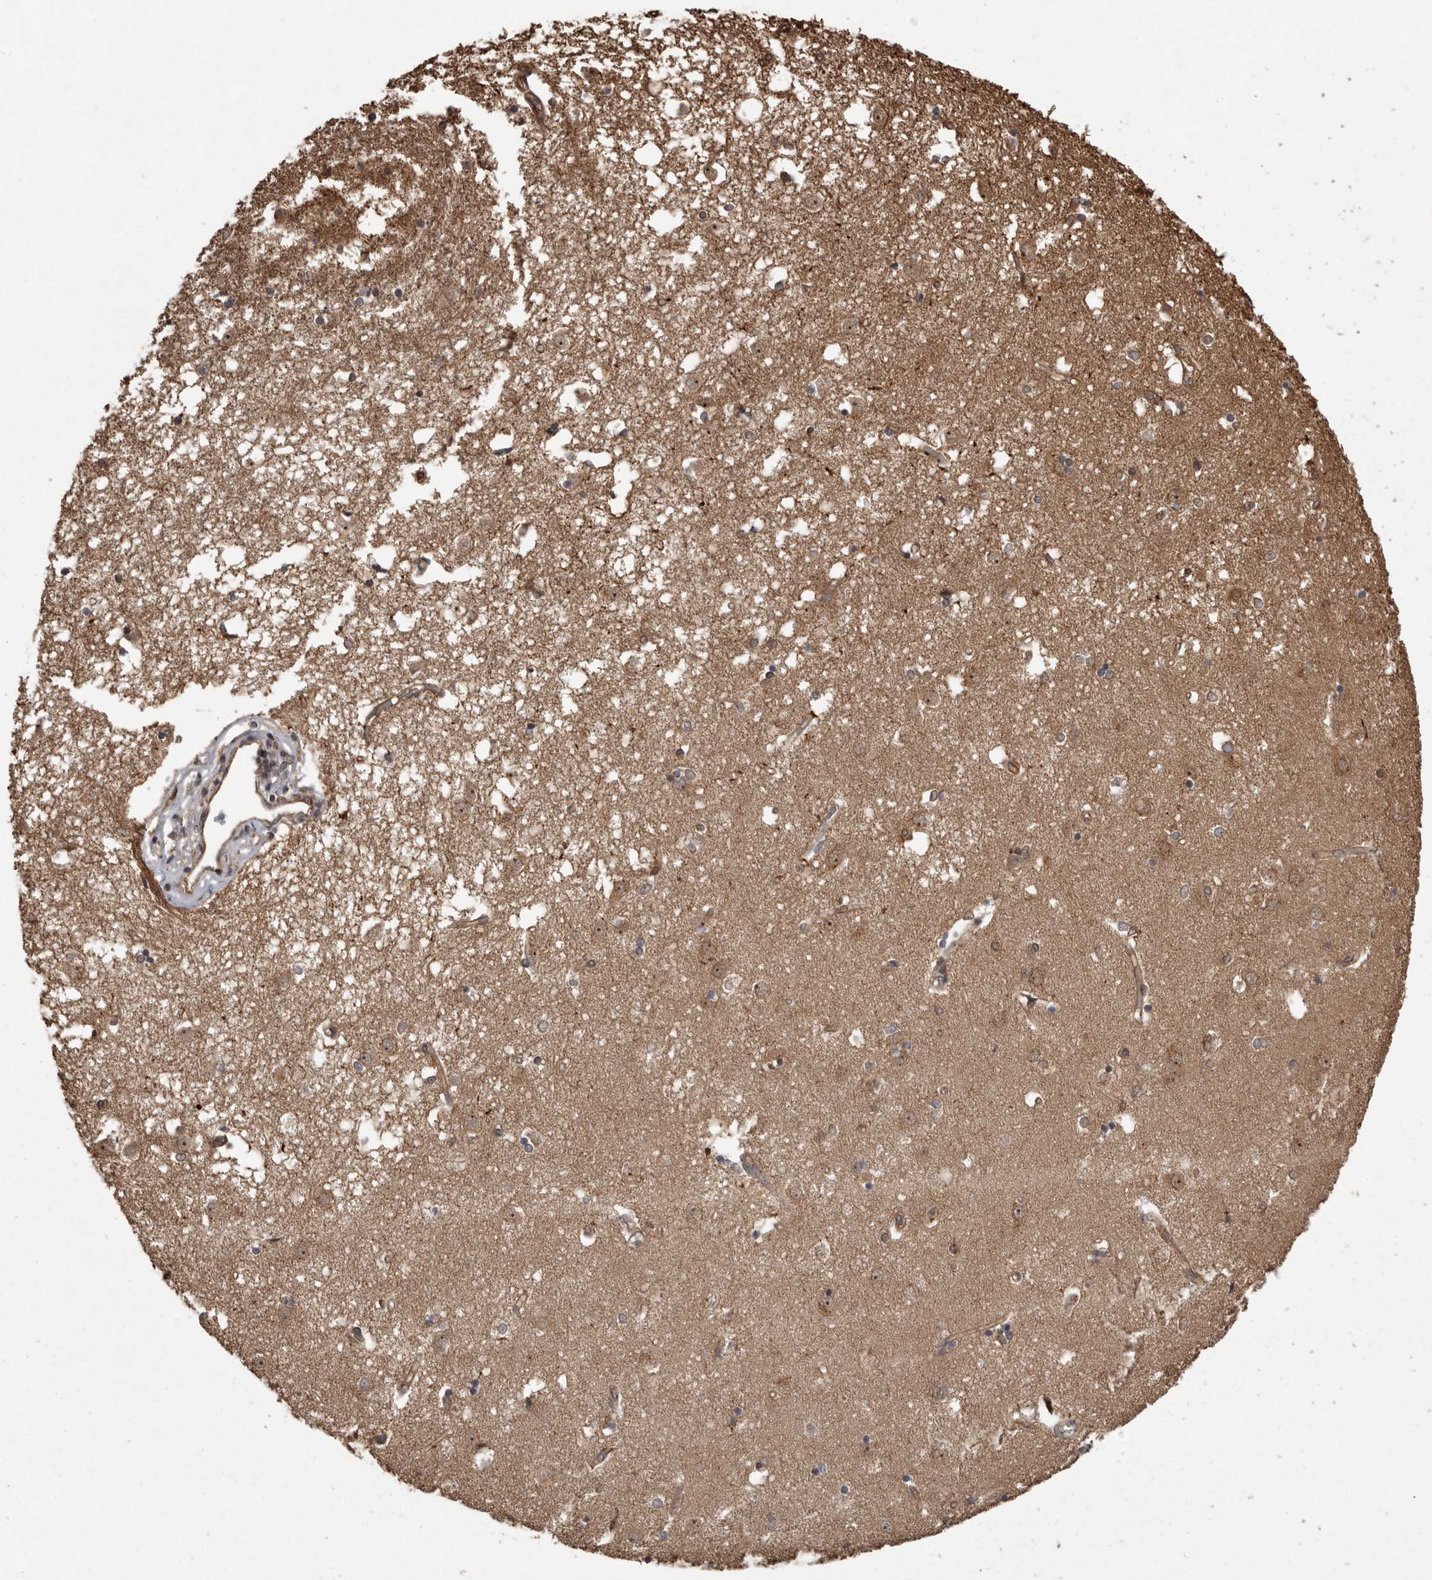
{"staining": {"intensity": "negative", "quantity": "none", "location": "none"}, "tissue": "caudate", "cell_type": "Glial cells", "image_type": "normal", "snomed": [{"axis": "morphology", "description": "Normal tissue, NOS"}, {"axis": "topography", "description": "Lateral ventricle wall"}], "caption": "This is an immunohistochemistry micrograph of unremarkable human caudate. There is no positivity in glial cells.", "gene": "DNAJC8", "patient": {"sex": "male", "age": 45}}